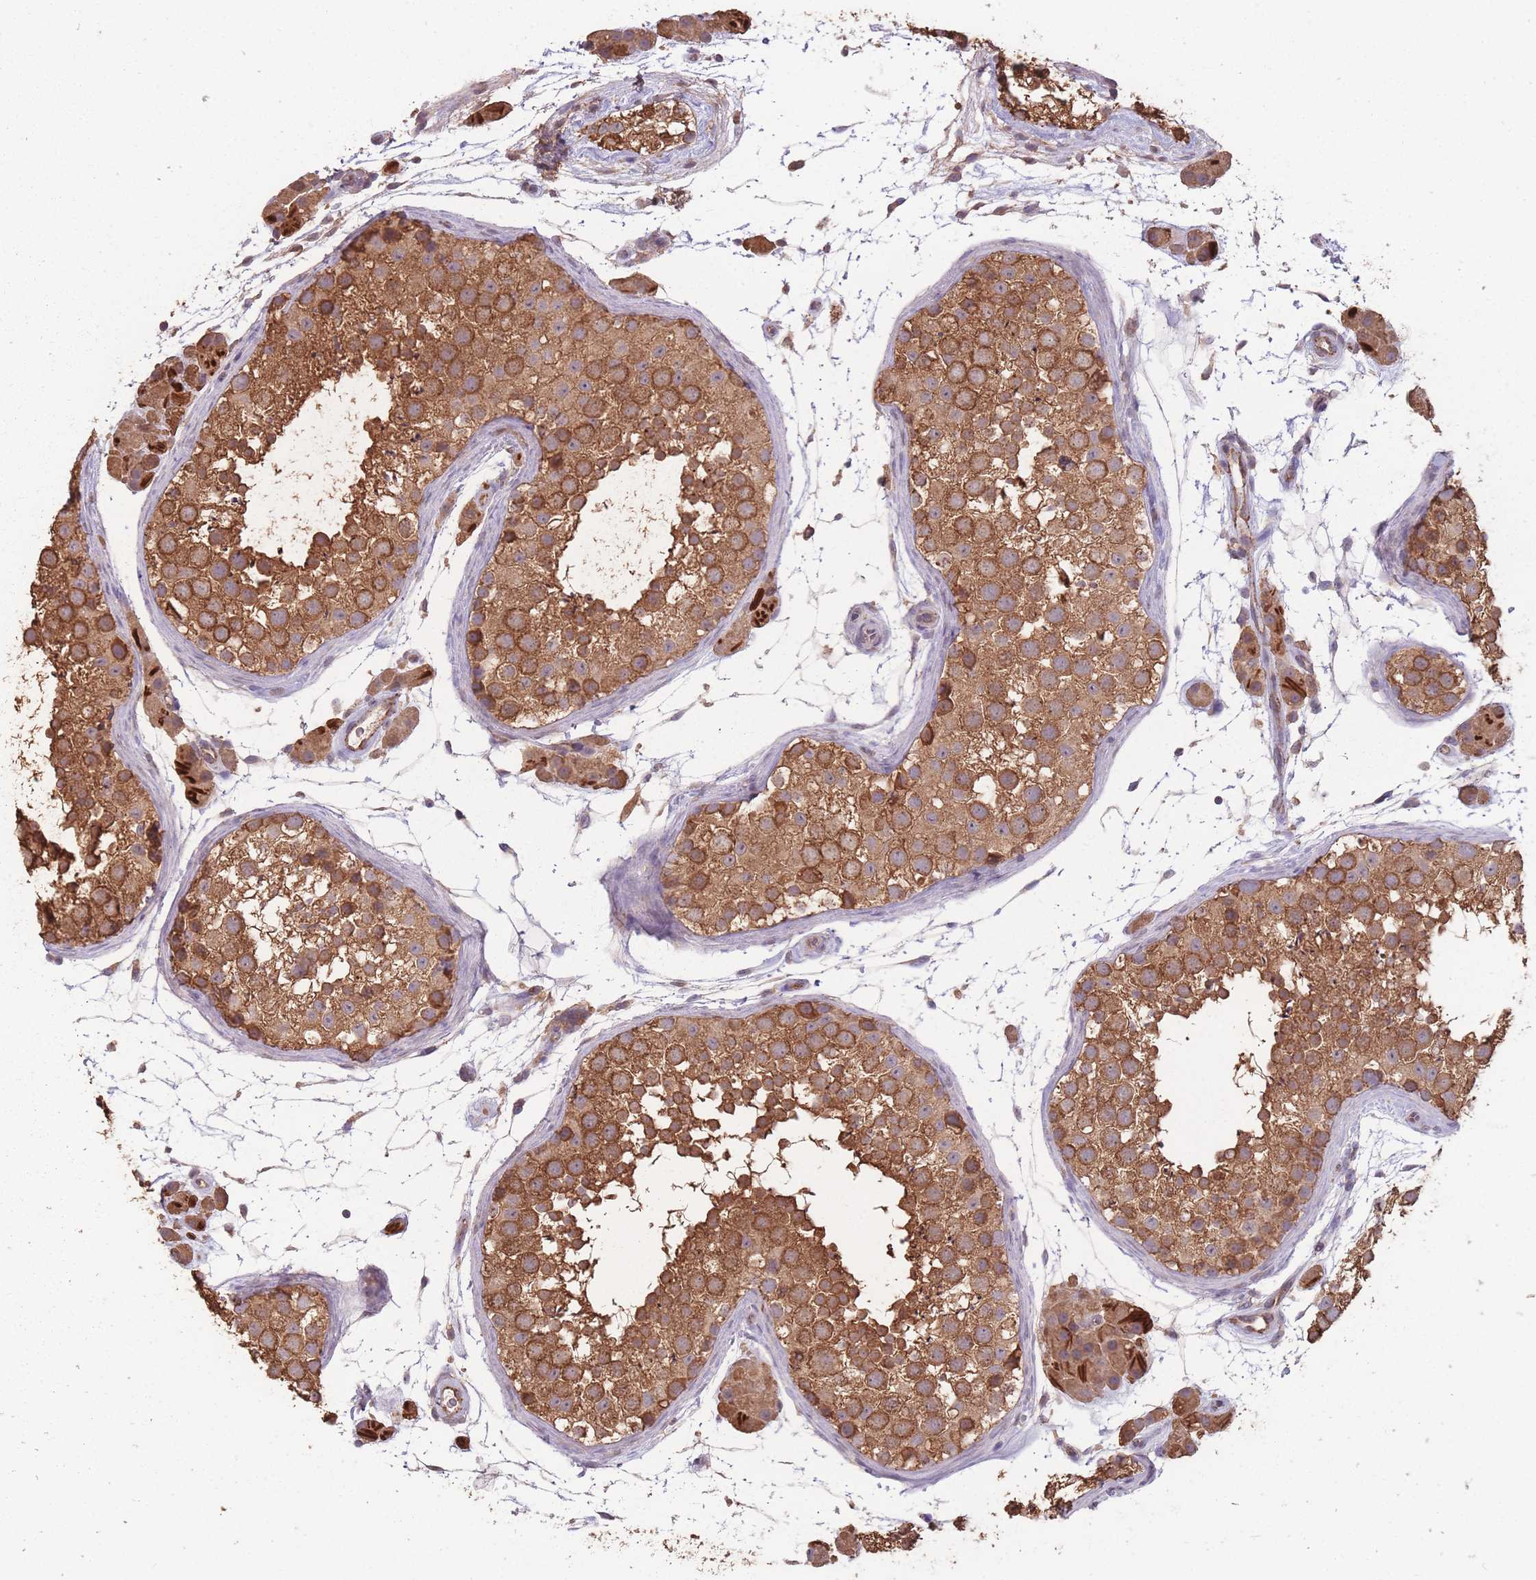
{"staining": {"intensity": "moderate", "quantity": ">75%", "location": "cytoplasmic/membranous"}, "tissue": "testis", "cell_type": "Cells in seminiferous ducts", "image_type": "normal", "snomed": [{"axis": "morphology", "description": "Normal tissue, NOS"}, {"axis": "topography", "description": "Testis"}], "caption": "Protein staining of normal testis shows moderate cytoplasmic/membranous expression in approximately >75% of cells in seminiferous ducts. (DAB = brown stain, brightfield microscopy at high magnification).", "gene": "SANBR", "patient": {"sex": "male", "age": 41}}